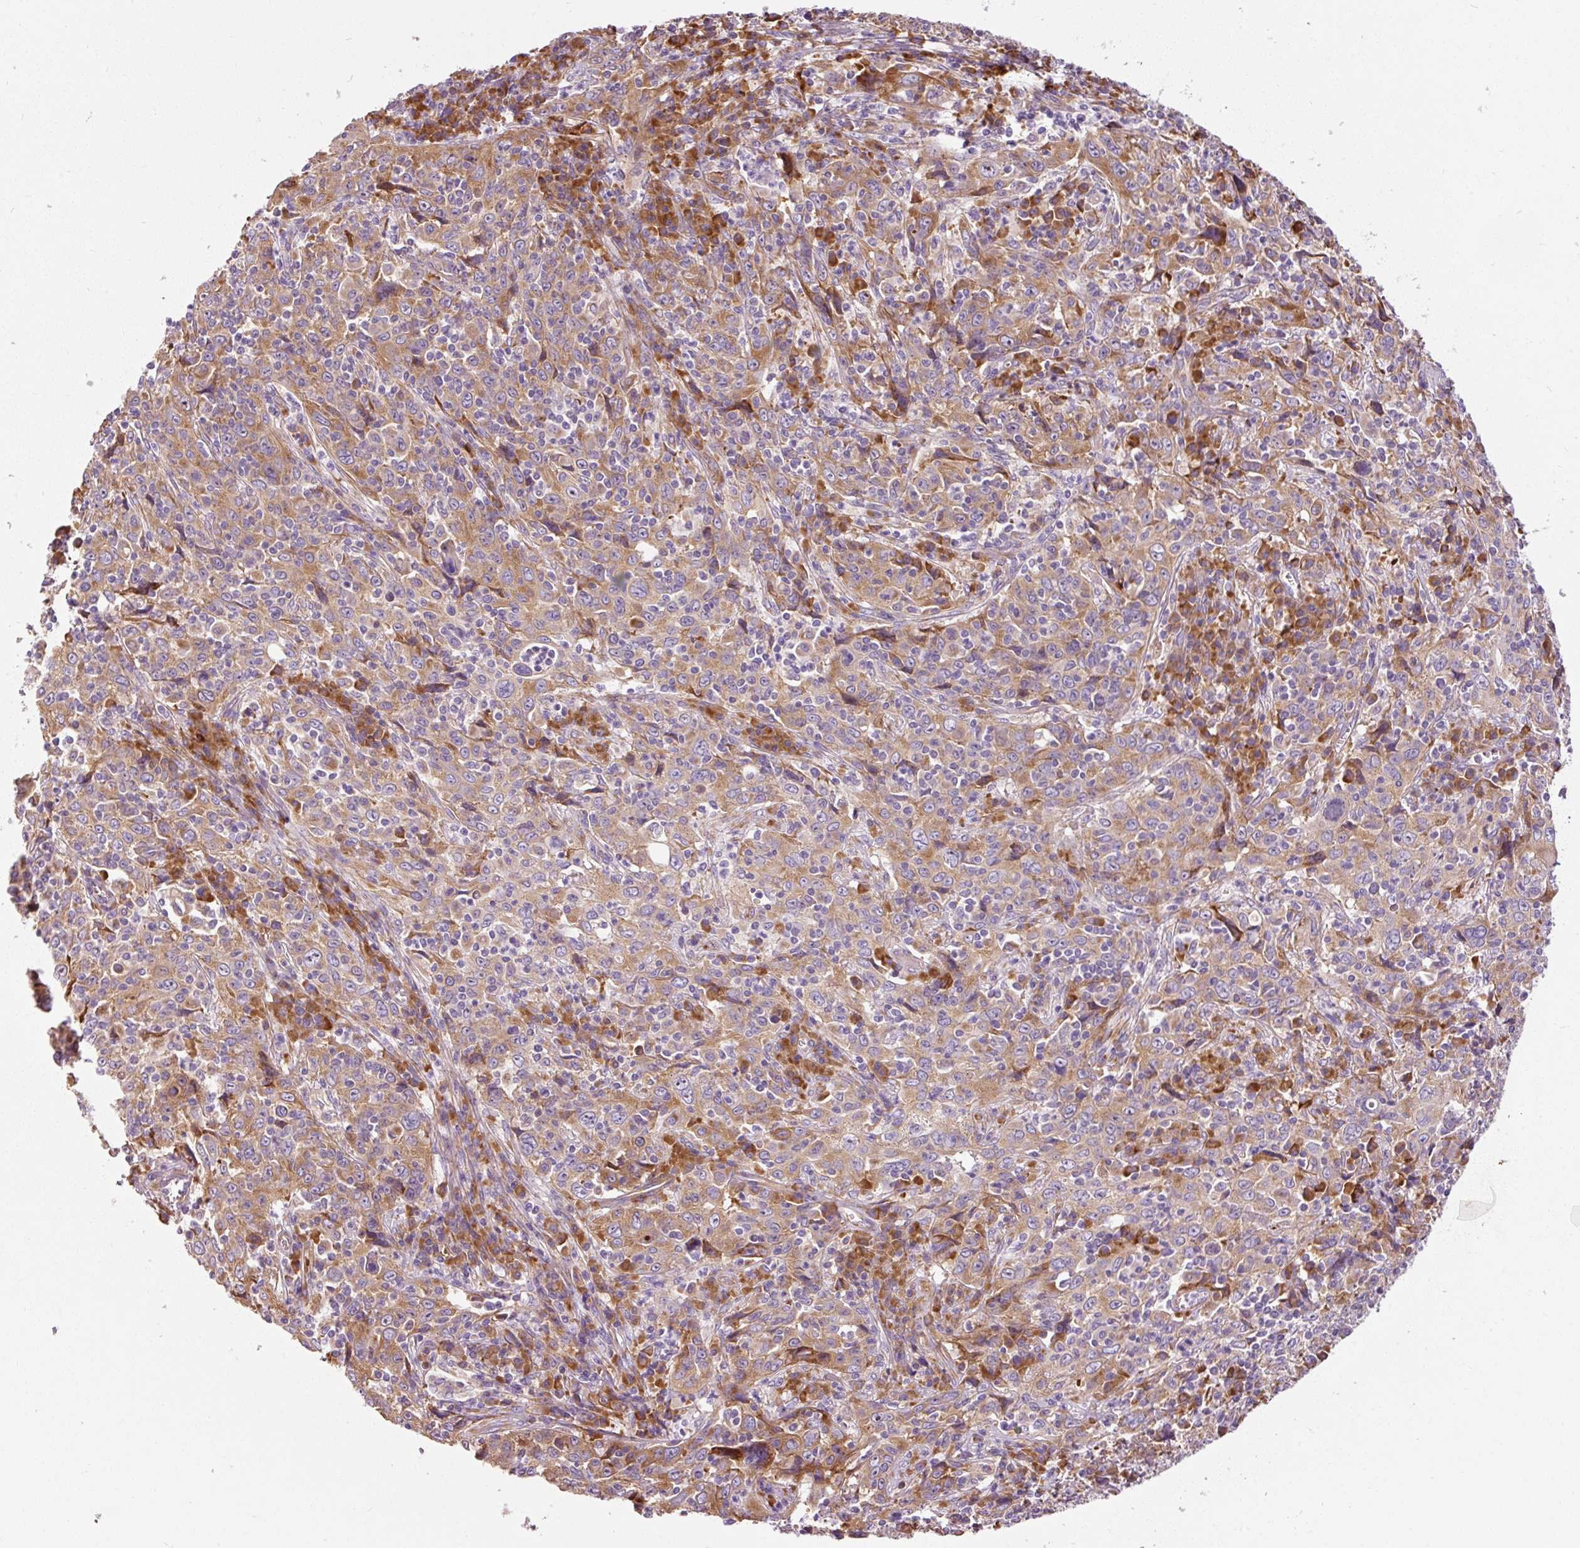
{"staining": {"intensity": "moderate", "quantity": ">75%", "location": "cytoplasmic/membranous"}, "tissue": "cervical cancer", "cell_type": "Tumor cells", "image_type": "cancer", "snomed": [{"axis": "morphology", "description": "Squamous cell carcinoma, NOS"}, {"axis": "topography", "description": "Cervix"}], "caption": "Tumor cells demonstrate medium levels of moderate cytoplasmic/membranous expression in about >75% of cells in human cervical cancer.", "gene": "RPL10A", "patient": {"sex": "female", "age": 46}}